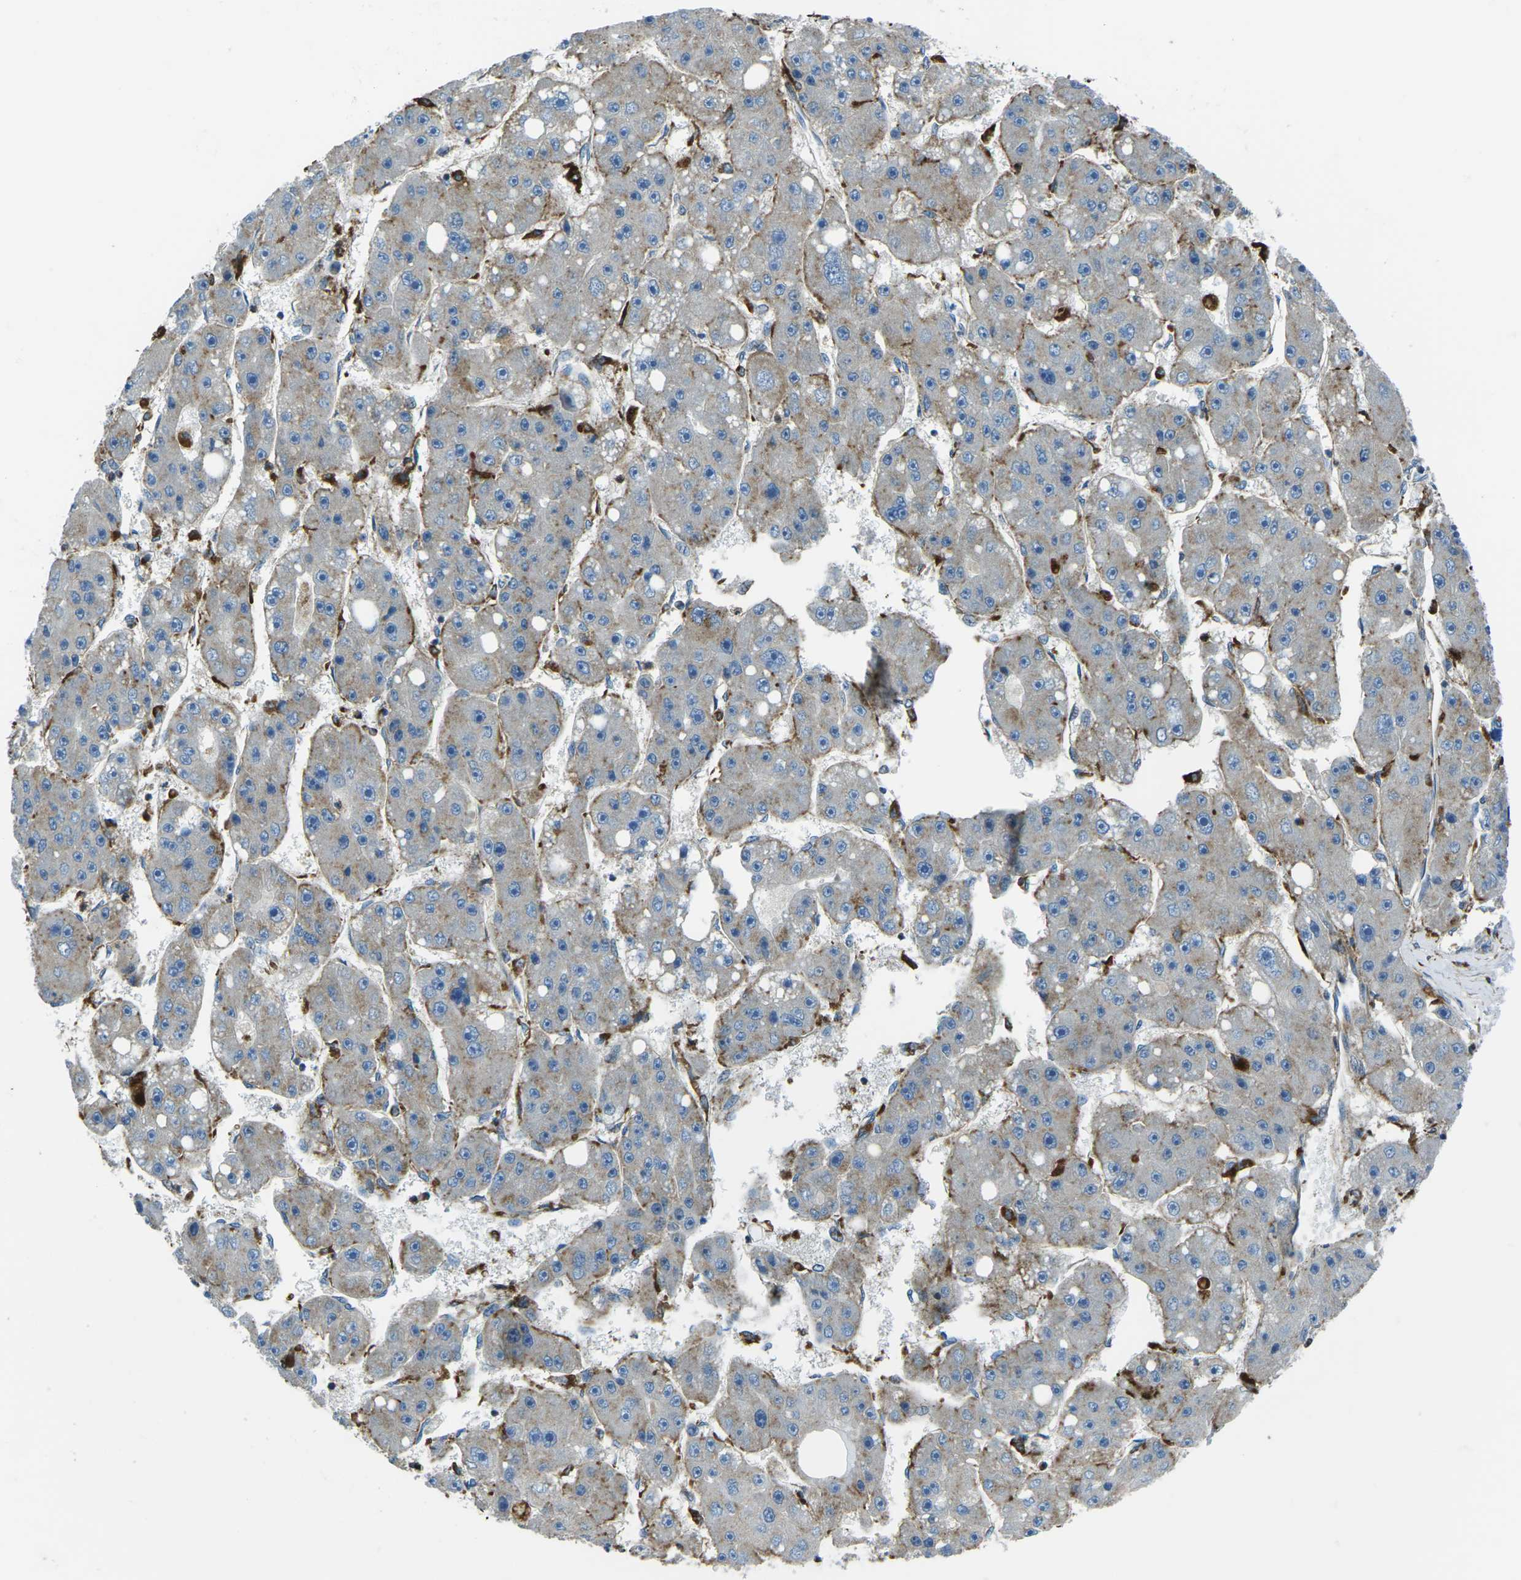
{"staining": {"intensity": "weak", "quantity": "25%-75%", "location": "cytoplasmic/membranous"}, "tissue": "liver cancer", "cell_type": "Tumor cells", "image_type": "cancer", "snomed": [{"axis": "morphology", "description": "Carcinoma, Hepatocellular, NOS"}, {"axis": "topography", "description": "Liver"}], "caption": "Immunohistochemistry of human liver hepatocellular carcinoma demonstrates low levels of weak cytoplasmic/membranous staining in approximately 25%-75% of tumor cells. (Brightfield microscopy of DAB IHC at high magnification).", "gene": "CDK17", "patient": {"sex": "female", "age": 61}}